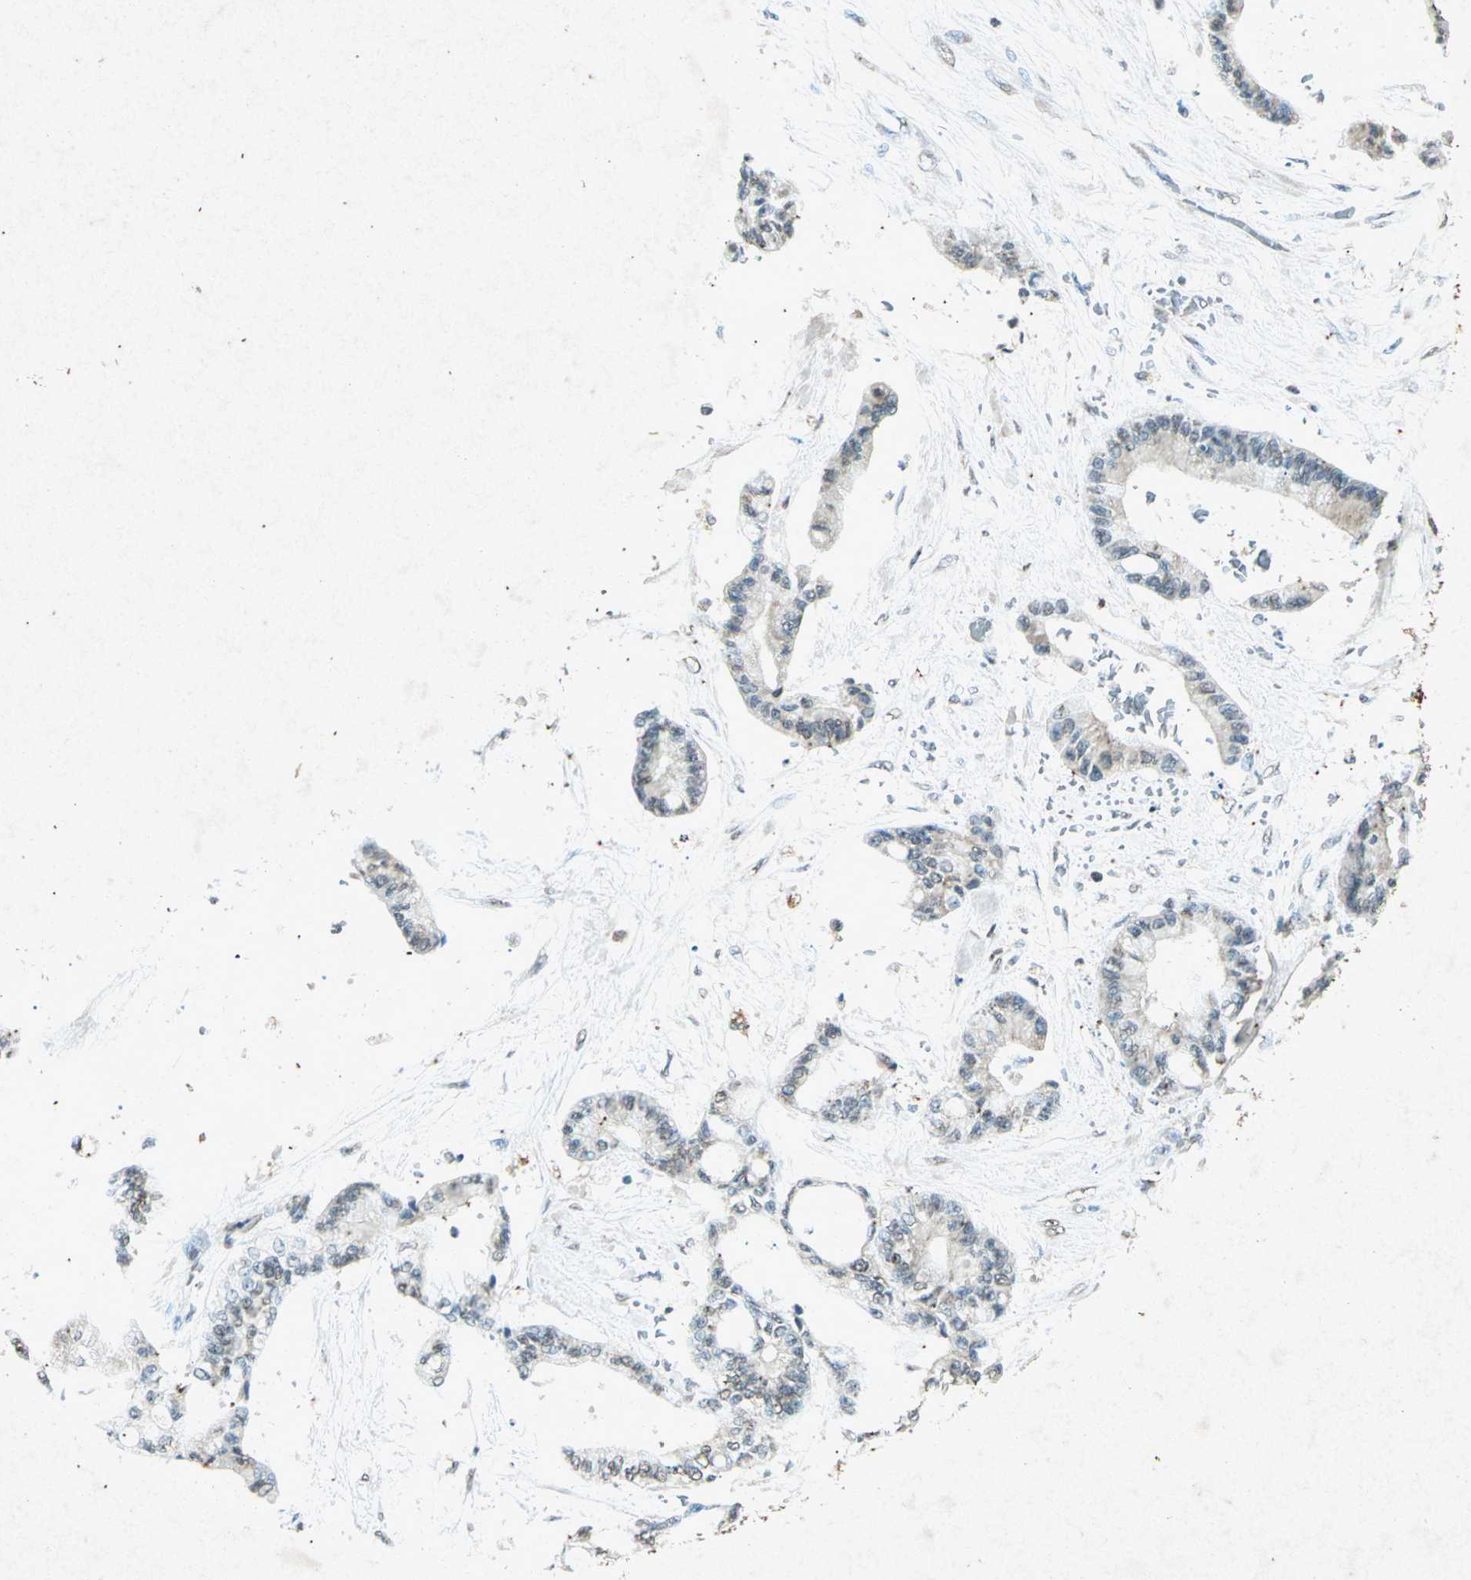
{"staining": {"intensity": "weak", "quantity": "<25%", "location": "cytoplasmic/membranous"}, "tissue": "liver cancer", "cell_type": "Tumor cells", "image_type": "cancer", "snomed": [{"axis": "morphology", "description": "Cholangiocarcinoma"}, {"axis": "topography", "description": "Liver"}], "caption": "This photomicrograph is of liver cancer (cholangiocarcinoma) stained with immunohistochemistry to label a protein in brown with the nuclei are counter-stained blue. There is no positivity in tumor cells.", "gene": "PSEN1", "patient": {"sex": "female", "age": 73}}